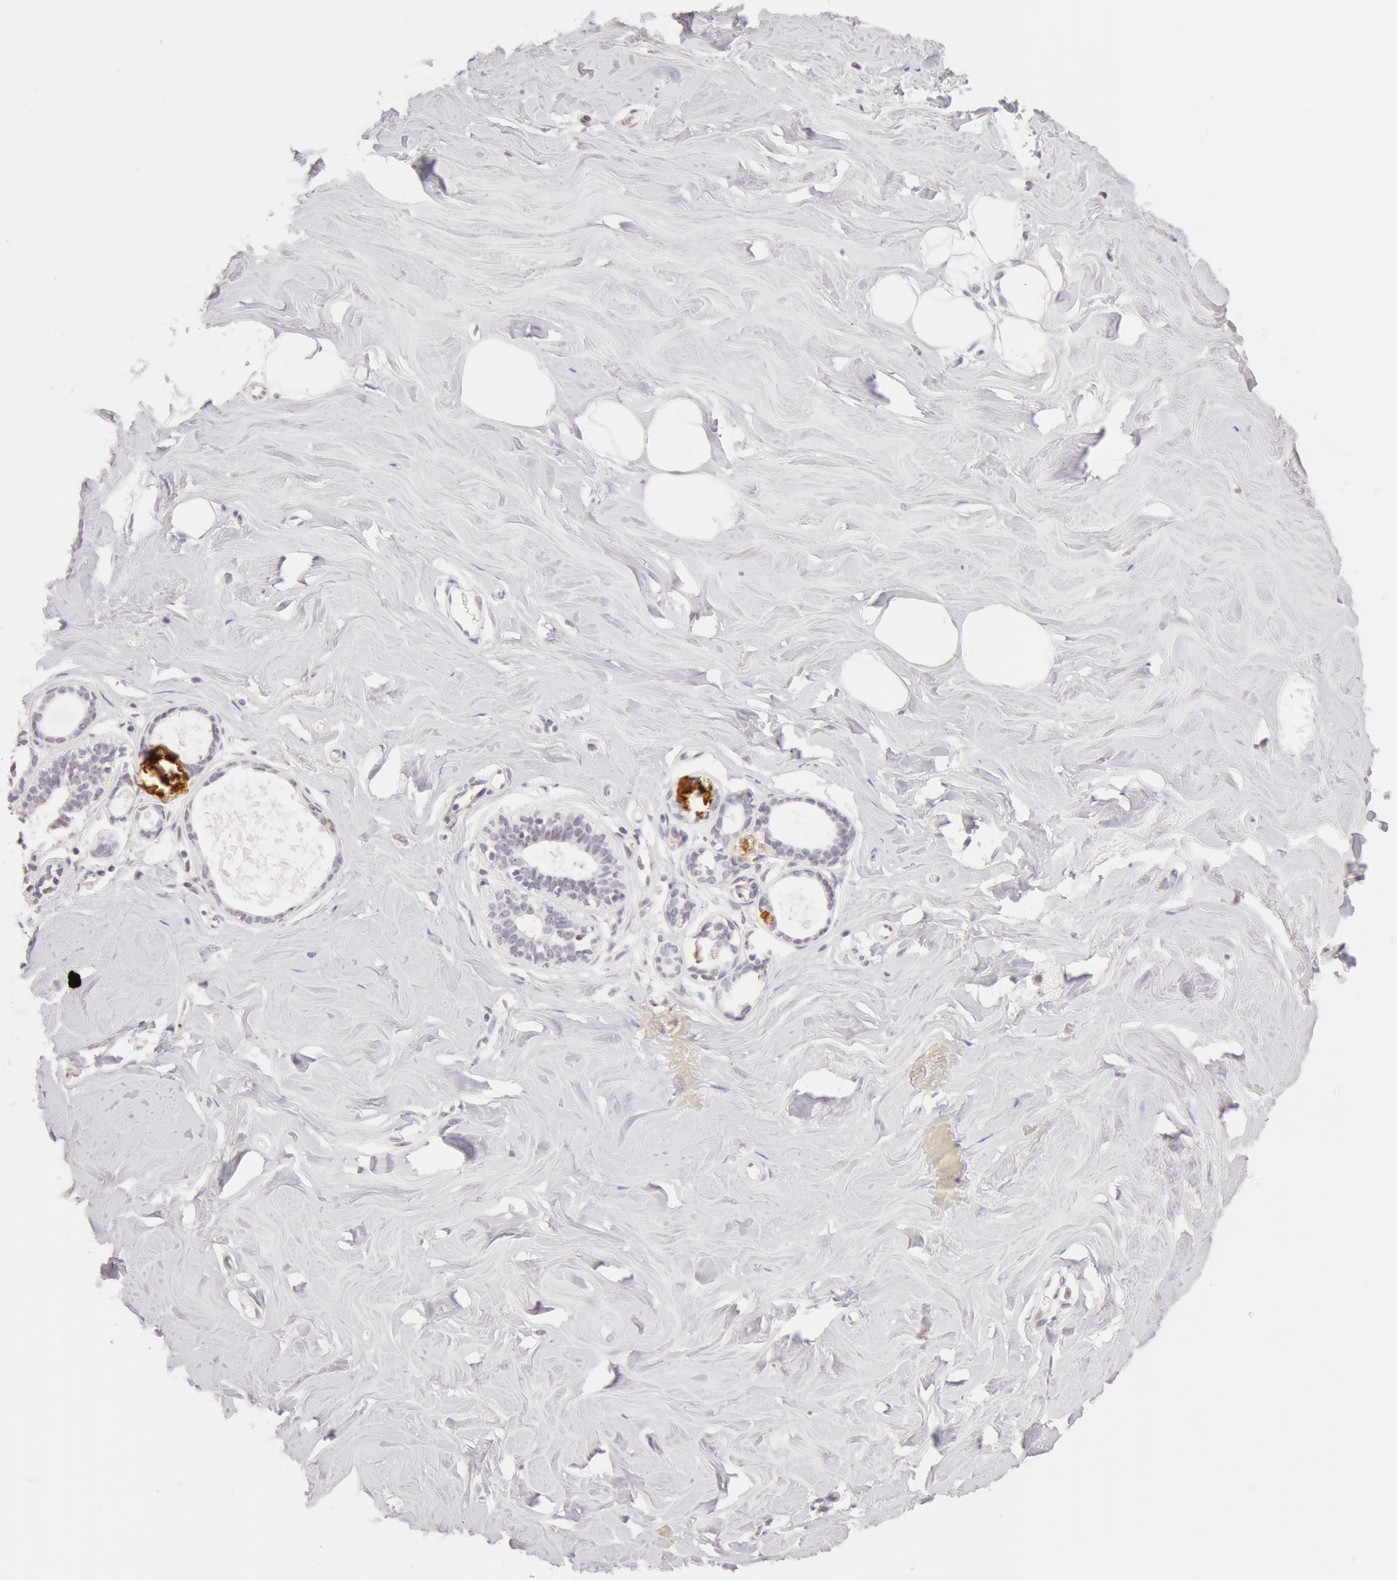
{"staining": {"intensity": "negative", "quantity": "none", "location": "none"}, "tissue": "breast", "cell_type": "Adipocytes", "image_type": "normal", "snomed": [{"axis": "morphology", "description": "Normal tissue, NOS"}, {"axis": "topography", "description": "Breast"}], "caption": "The image demonstrates no significant positivity in adipocytes of breast.", "gene": "ZNF597", "patient": {"sex": "female", "age": 54}}